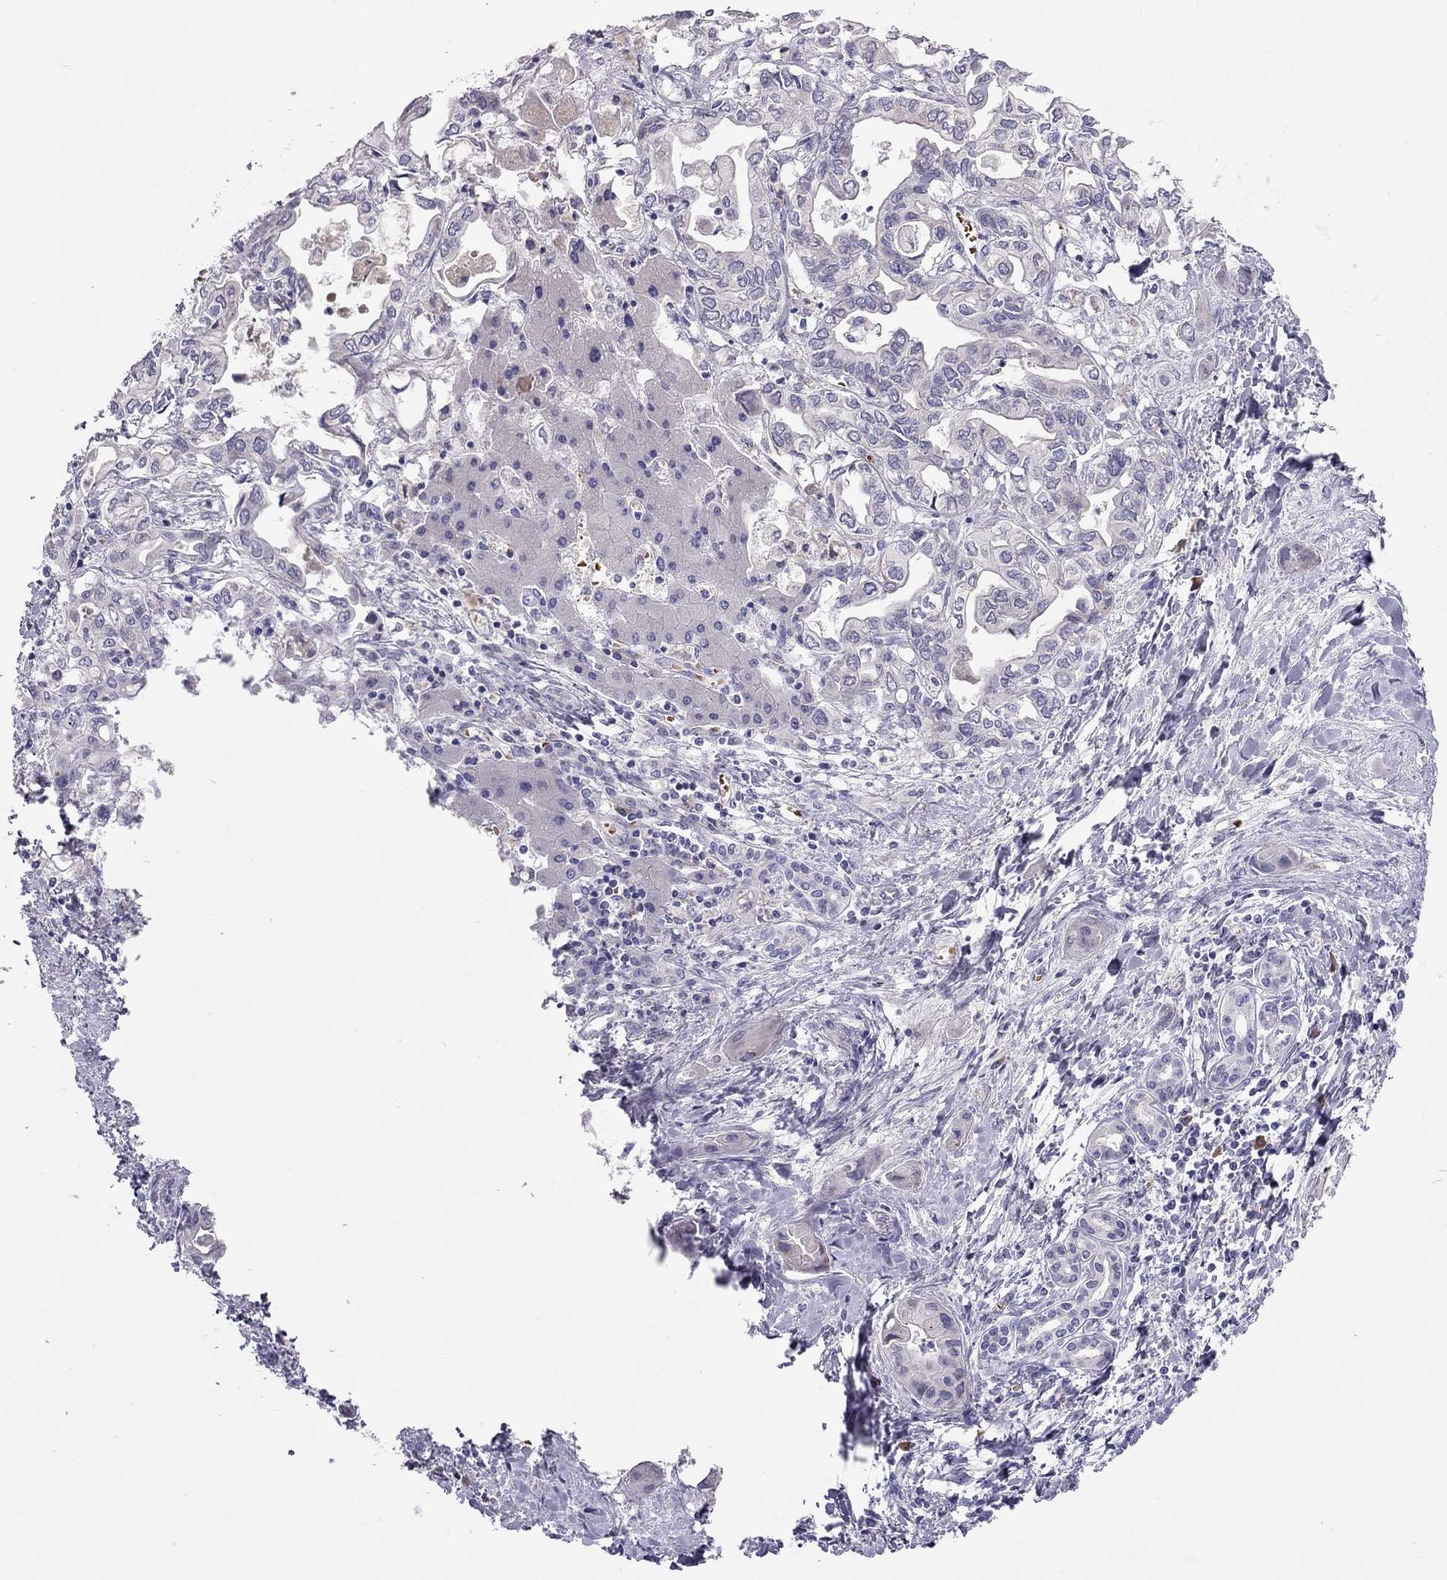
{"staining": {"intensity": "negative", "quantity": "none", "location": "none"}, "tissue": "liver cancer", "cell_type": "Tumor cells", "image_type": "cancer", "snomed": [{"axis": "morphology", "description": "Cholangiocarcinoma"}, {"axis": "topography", "description": "Liver"}], "caption": "An image of human liver cholangiocarcinoma is negative for staining in tumor cells.", "gene": "FRMD1", "patient": {"sex": "female", "age": 64}}